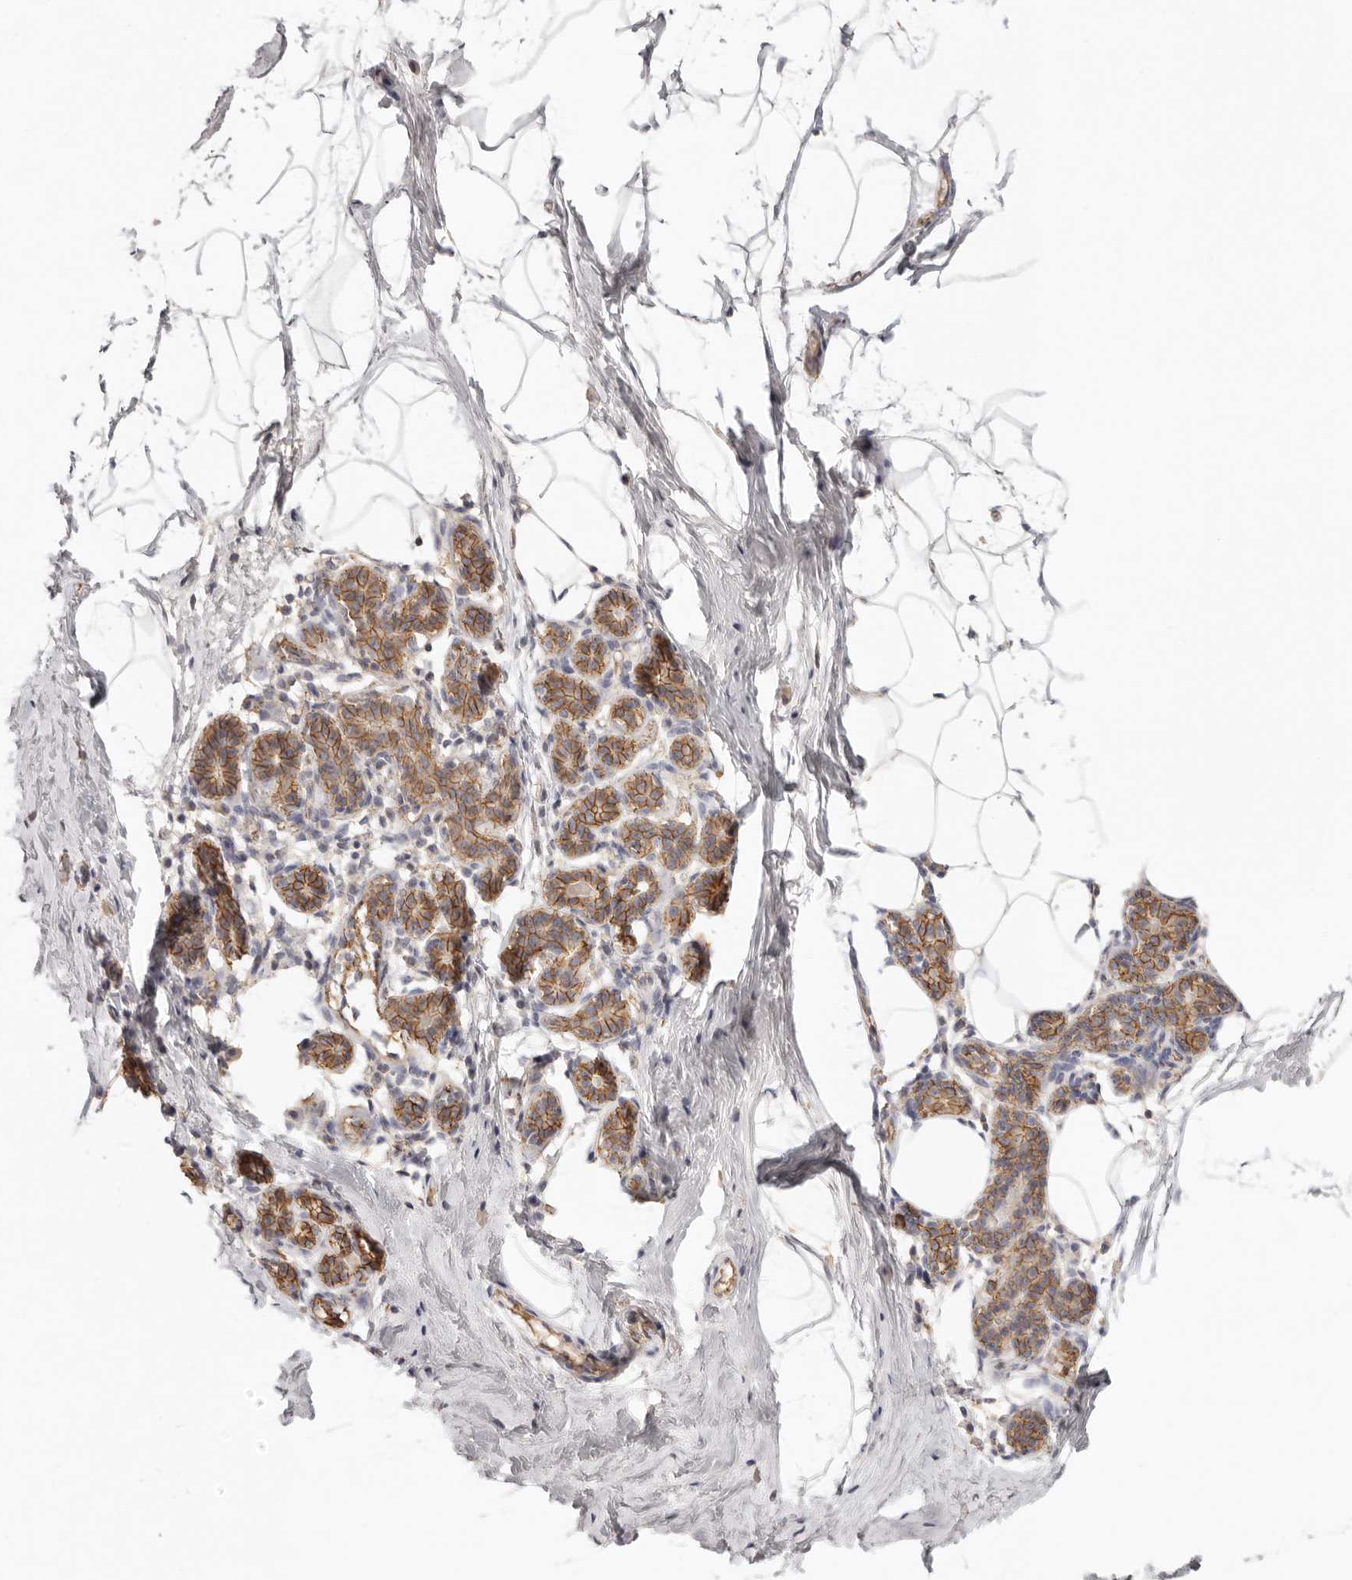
{"staining": {"intensity": "negative", "quantity": "none", "location": "none"}, "tissue": "breast", "cell_type": "Adipocytes", "image_type": "normal", "snomed": [{"axis": "morphology", "description": "Normal tissue, NOS"}, {"axis": "morphology", "description": "Lobular carcinoma"}, {"axis": "topography", "description": "Breast"}], "caption": "Image shows no significant protein staining in adipocytes of unremarkable breast.", "gene": "ANXA9", "patient": {"sex": "female", "age": 62}}